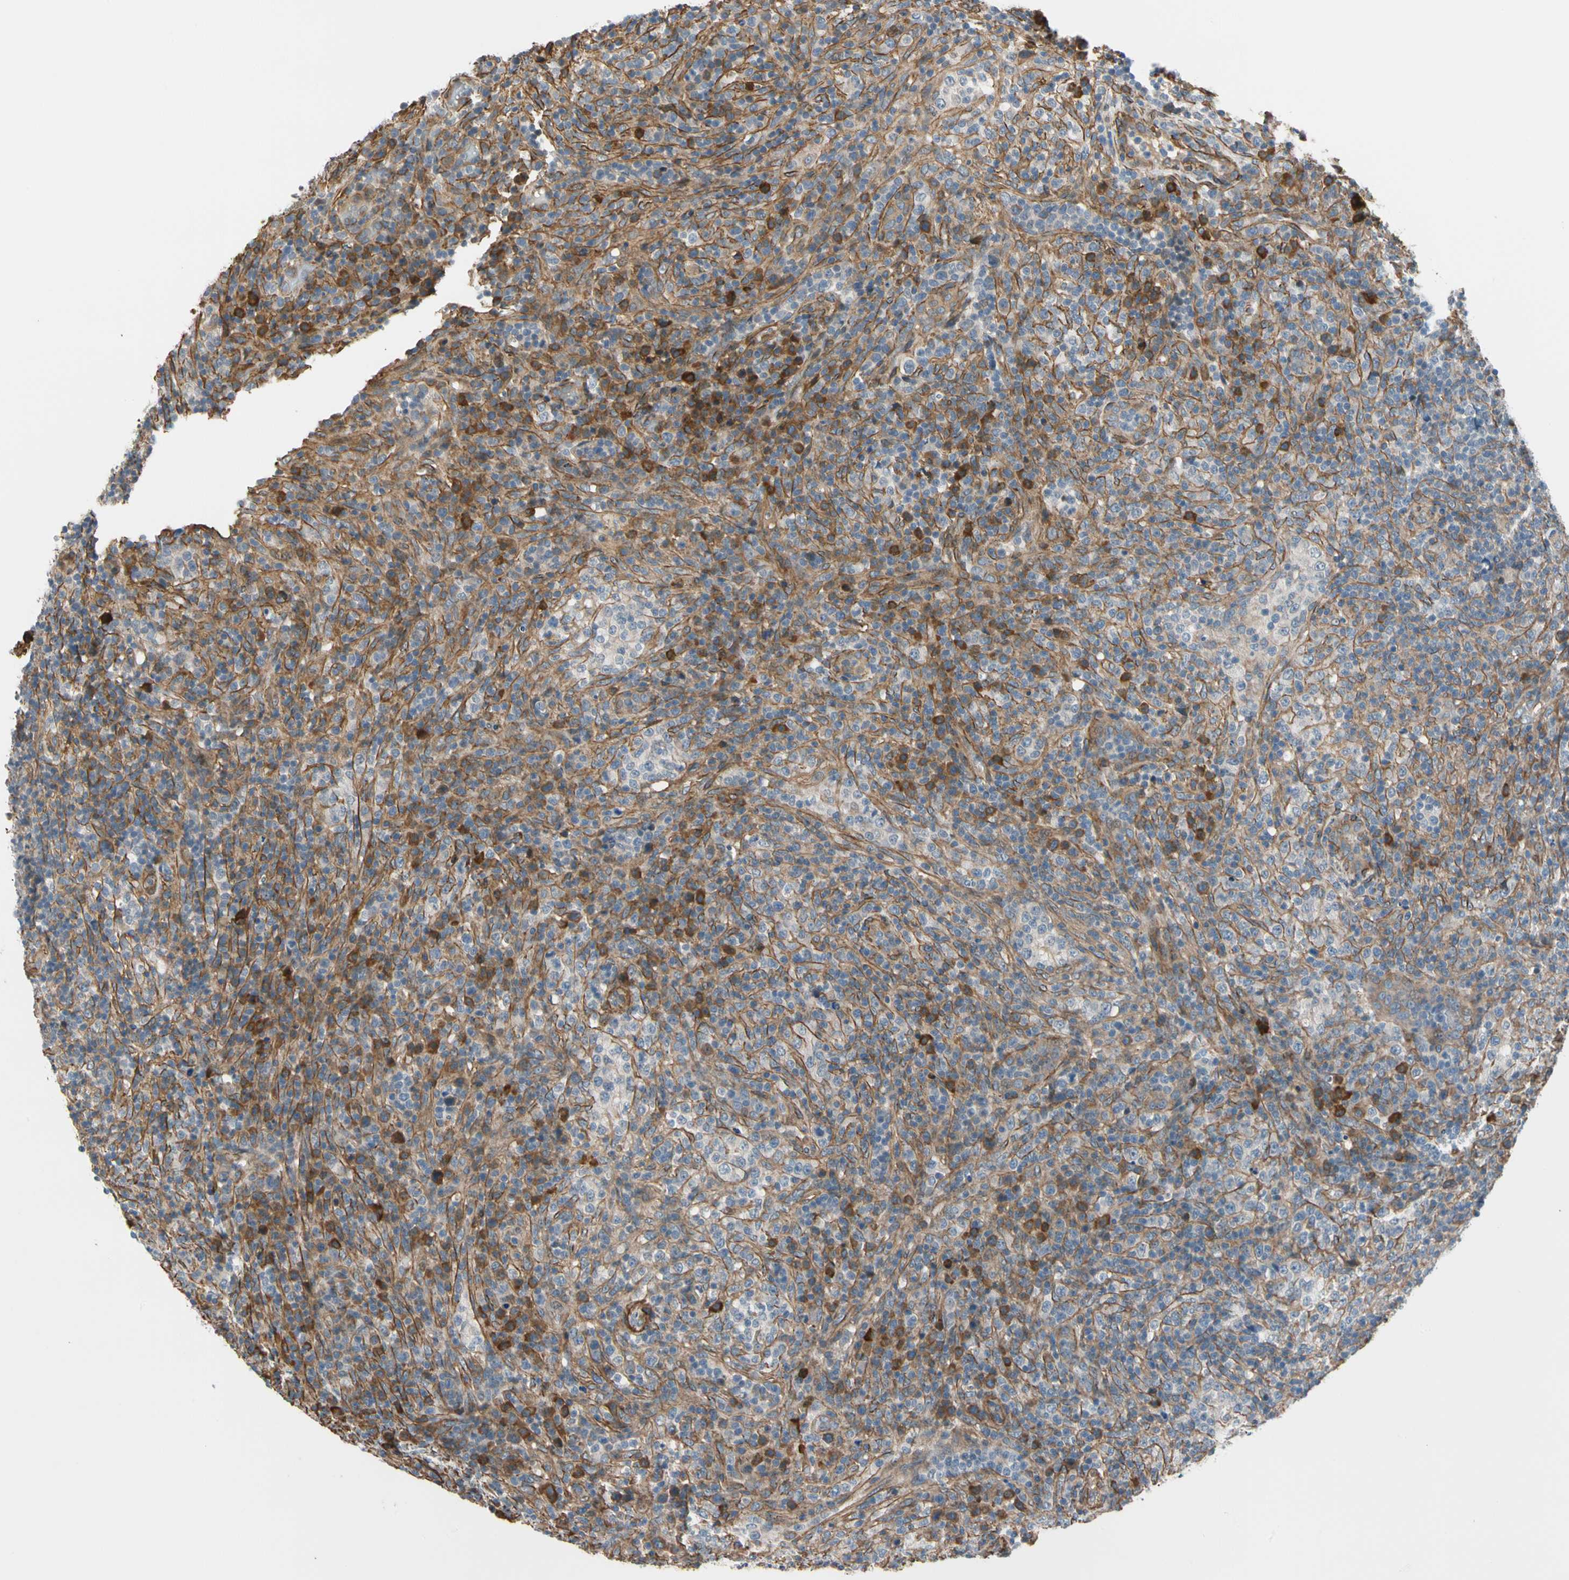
{"staining": {"intensity": "weak", "quantity": ">75%", "location": "cytoplasmic/membranous"}, "tissue": "lymphoma", "cell_type": "Tumor cells", "image_type": "cancer", "snomed": [{"axis": "morphology", "description": "Malignant lymphoma, non-Hodgkin's type, High grade"}, {"axis": "topography", "description": "Lymph node"}], "caption": "High-magnification brightfield microscopy of malignant lymphoma, non-Hodgkin's type (high-grade) stained with DAB (3,3'-diaminobenzidine) (brown) and counterstained with hematoxylin (blue). tumor cells exhibit weak cytoplasmic/membranous expression is present in approximately>75% of cells.", "gene": "LIMK2", "patient": {"sex": "female", "age": 76}}